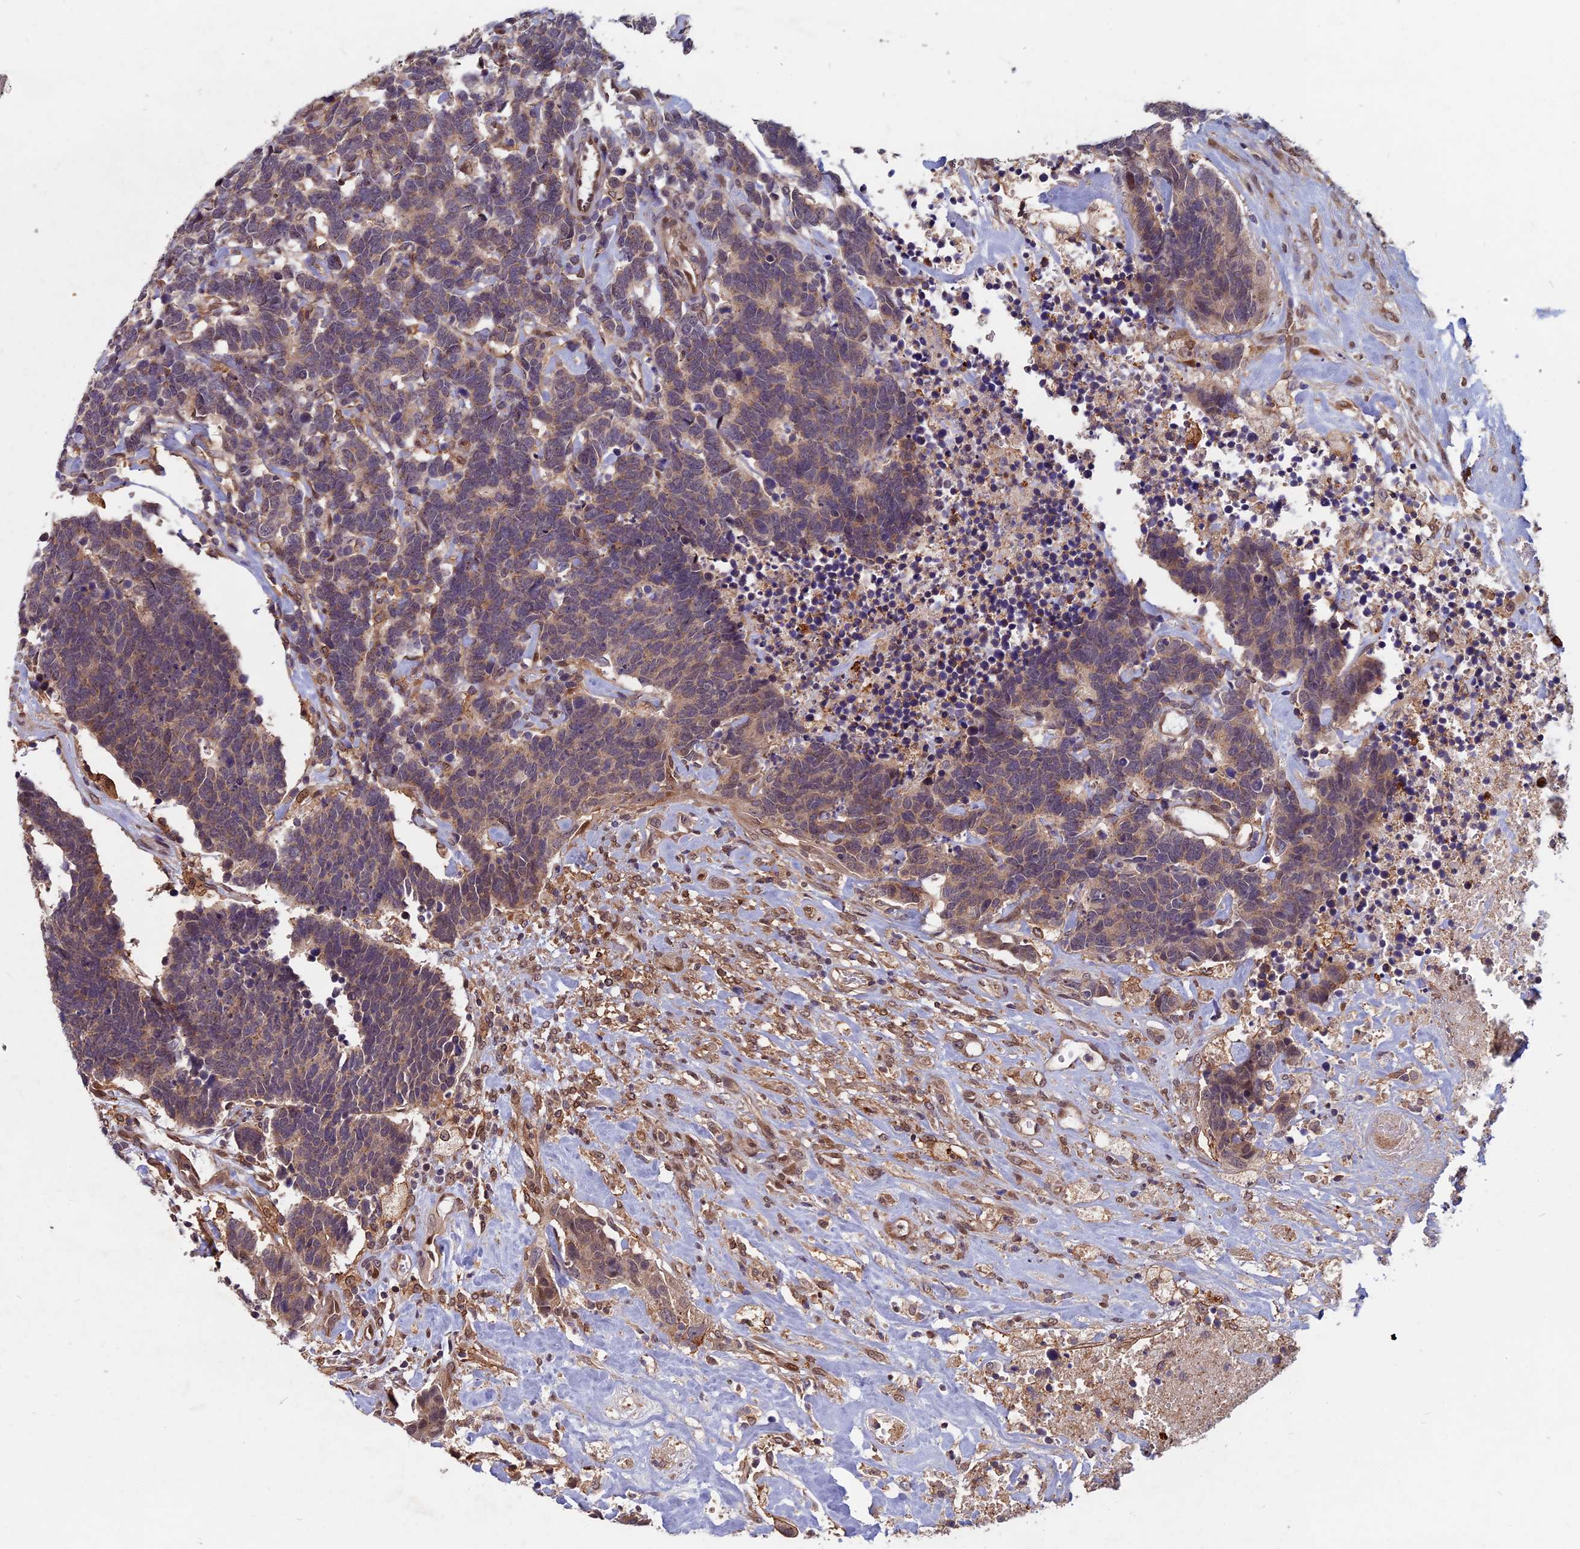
{"staining": {"intensity": "weak", "quantity": "25%-75%", "location": "cytoplasmic/membranous"}, "tissue": "carcinoid", "cell_type": "Tumor cells", "image_type": "cancer", "snomed": [{"axis": "morphology", "description": "Carcinoma, NOS"}, {"axis": "morphology", "description": "Carcinoid, malignant, NOS"}, {"axis": "topography", "description": "Urinary bladder"}], "caption": "The immunohistochemical stain labels weak cytoplasmic/membranous staining in tumor cells of carcinoid tissue.", "gene": "SPG11", "patient": {"sex": "male", "age": 57}}